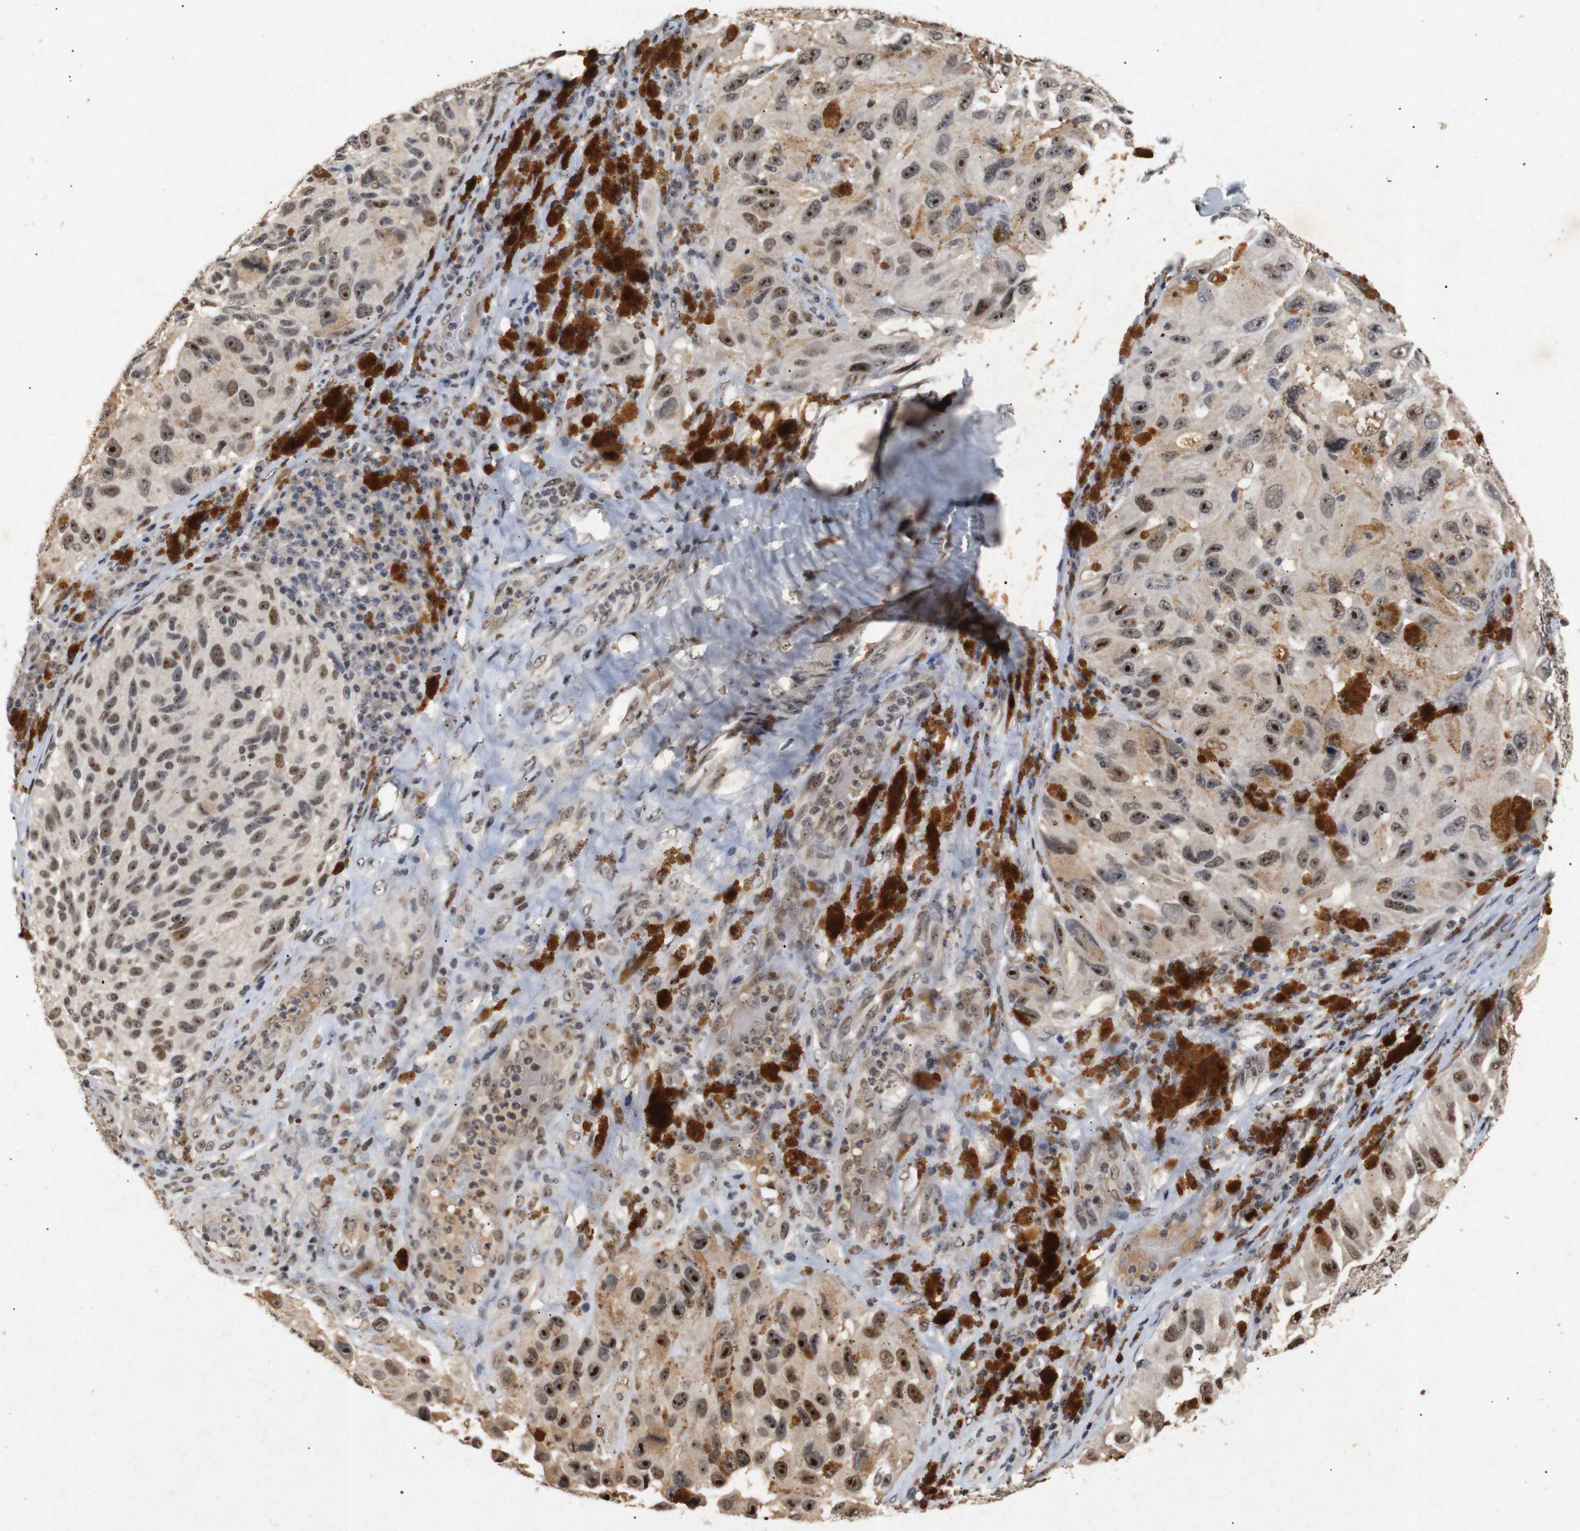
{"staining": {"intensity": "moderate", "quantity": ">75%", "location": "cytoplasmic/membranous,nuclear"}, "tissue": "melanoma", "cell_type": "Tumor cells", "image_type": "cancer", "snomed": [{"axis": "morphology", "description": "Malignant melanoma, NOS"}, {"axis": "topography", "description": "Skin"}], "caption": "Malignant melanoma stained with IHC shows moderate cytoplasmic/membranous and nuclear expression in approximately >75% of tumor cells.", "gene": "PARN", "patient": {"sex": "female", "age": 73}}